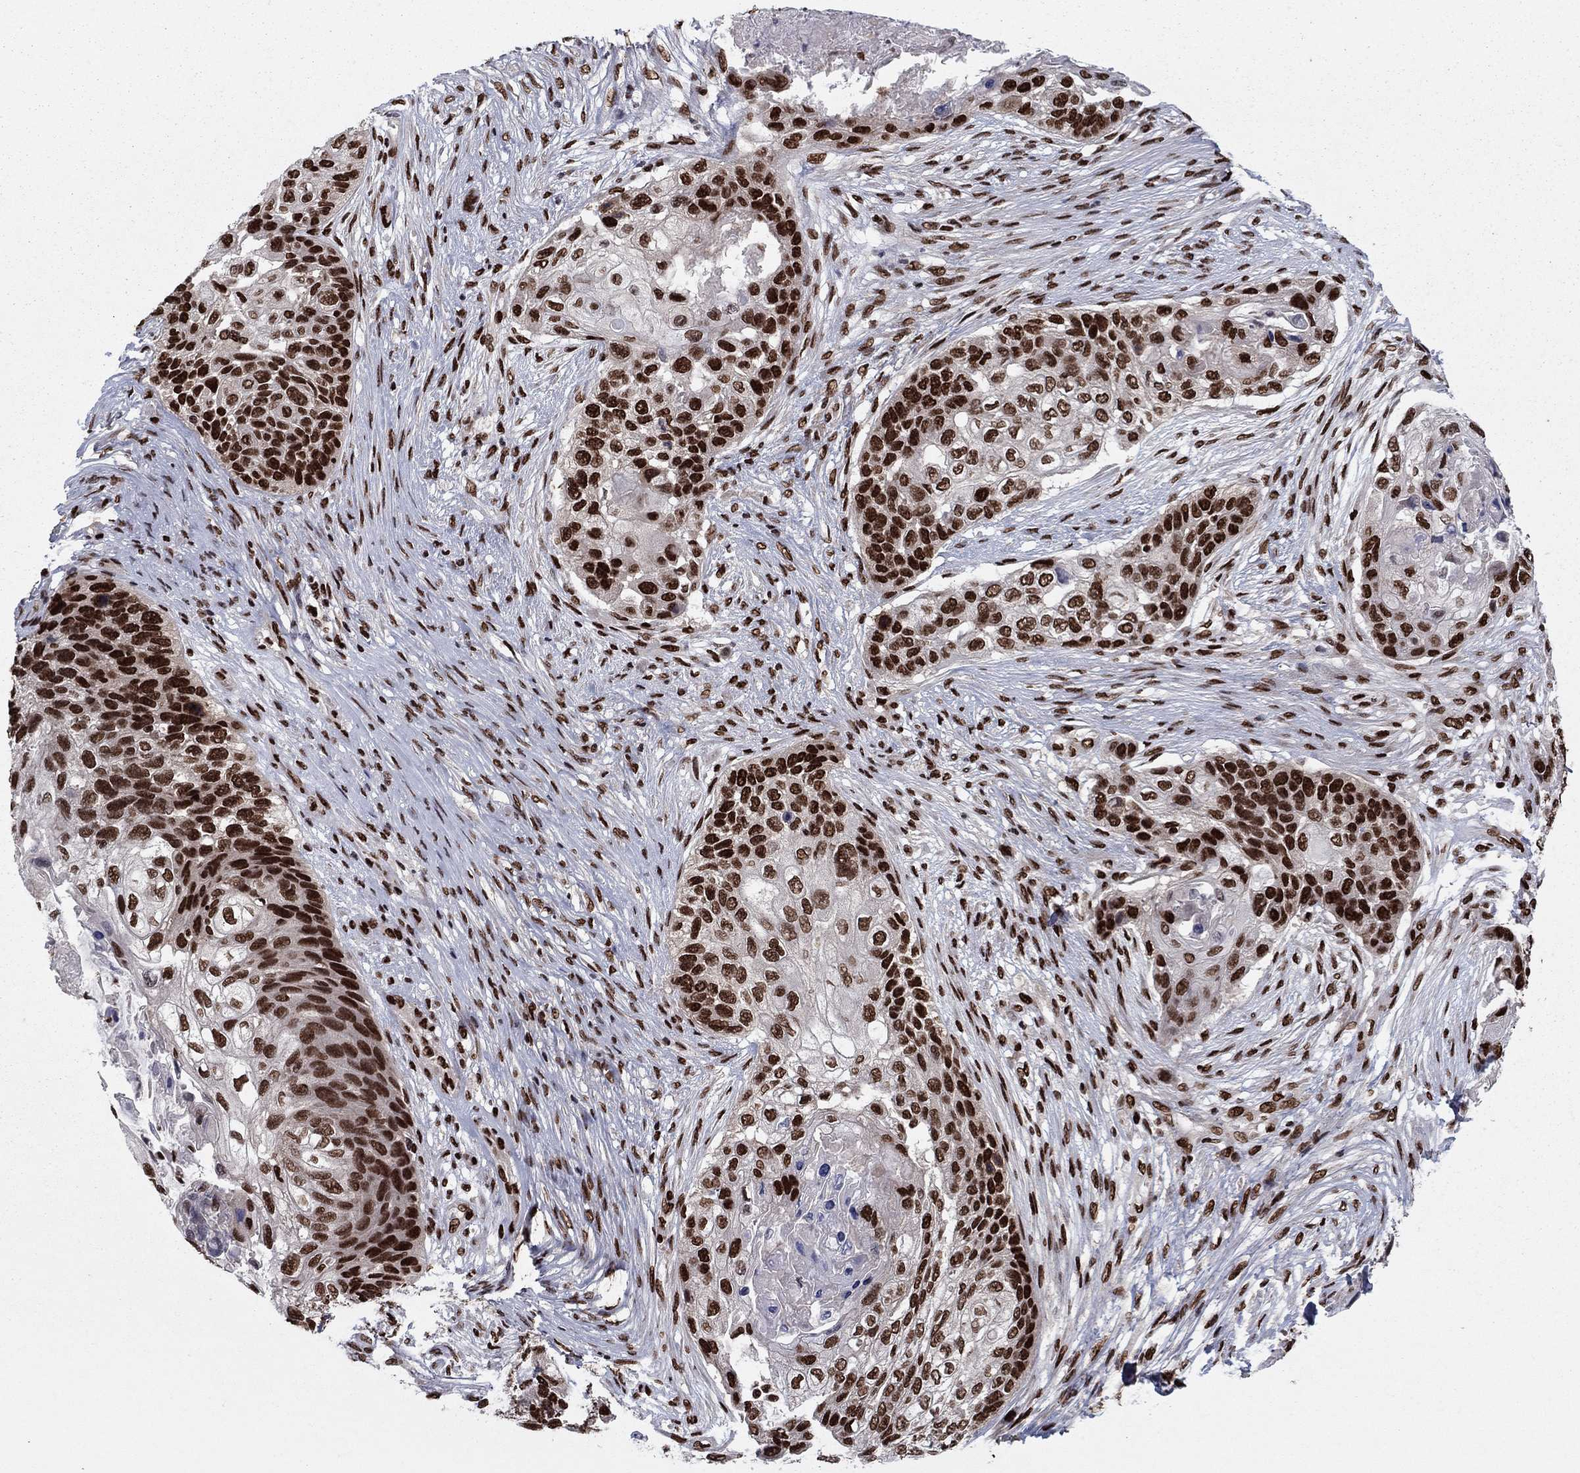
{"staining": {"intensity": "strong", "quantity": ">75%", "location": "nuclear"}, "tissue": "lung cancer", "cell_type": "Tumor cells", "image_type": "cancer", "snomed": [{"axis": "morphology", "description": "Squamous cell carcinoma, NOS"}, {"axis": "topography", "description": "Lung"}], "caption": "Tumor cells exhibit high levels of strong nuclear staining in about >75% of cells in squamous cell carcinoma (lung).", "gene": "USP54", "patient": {"sex": "male", "age": 69}}